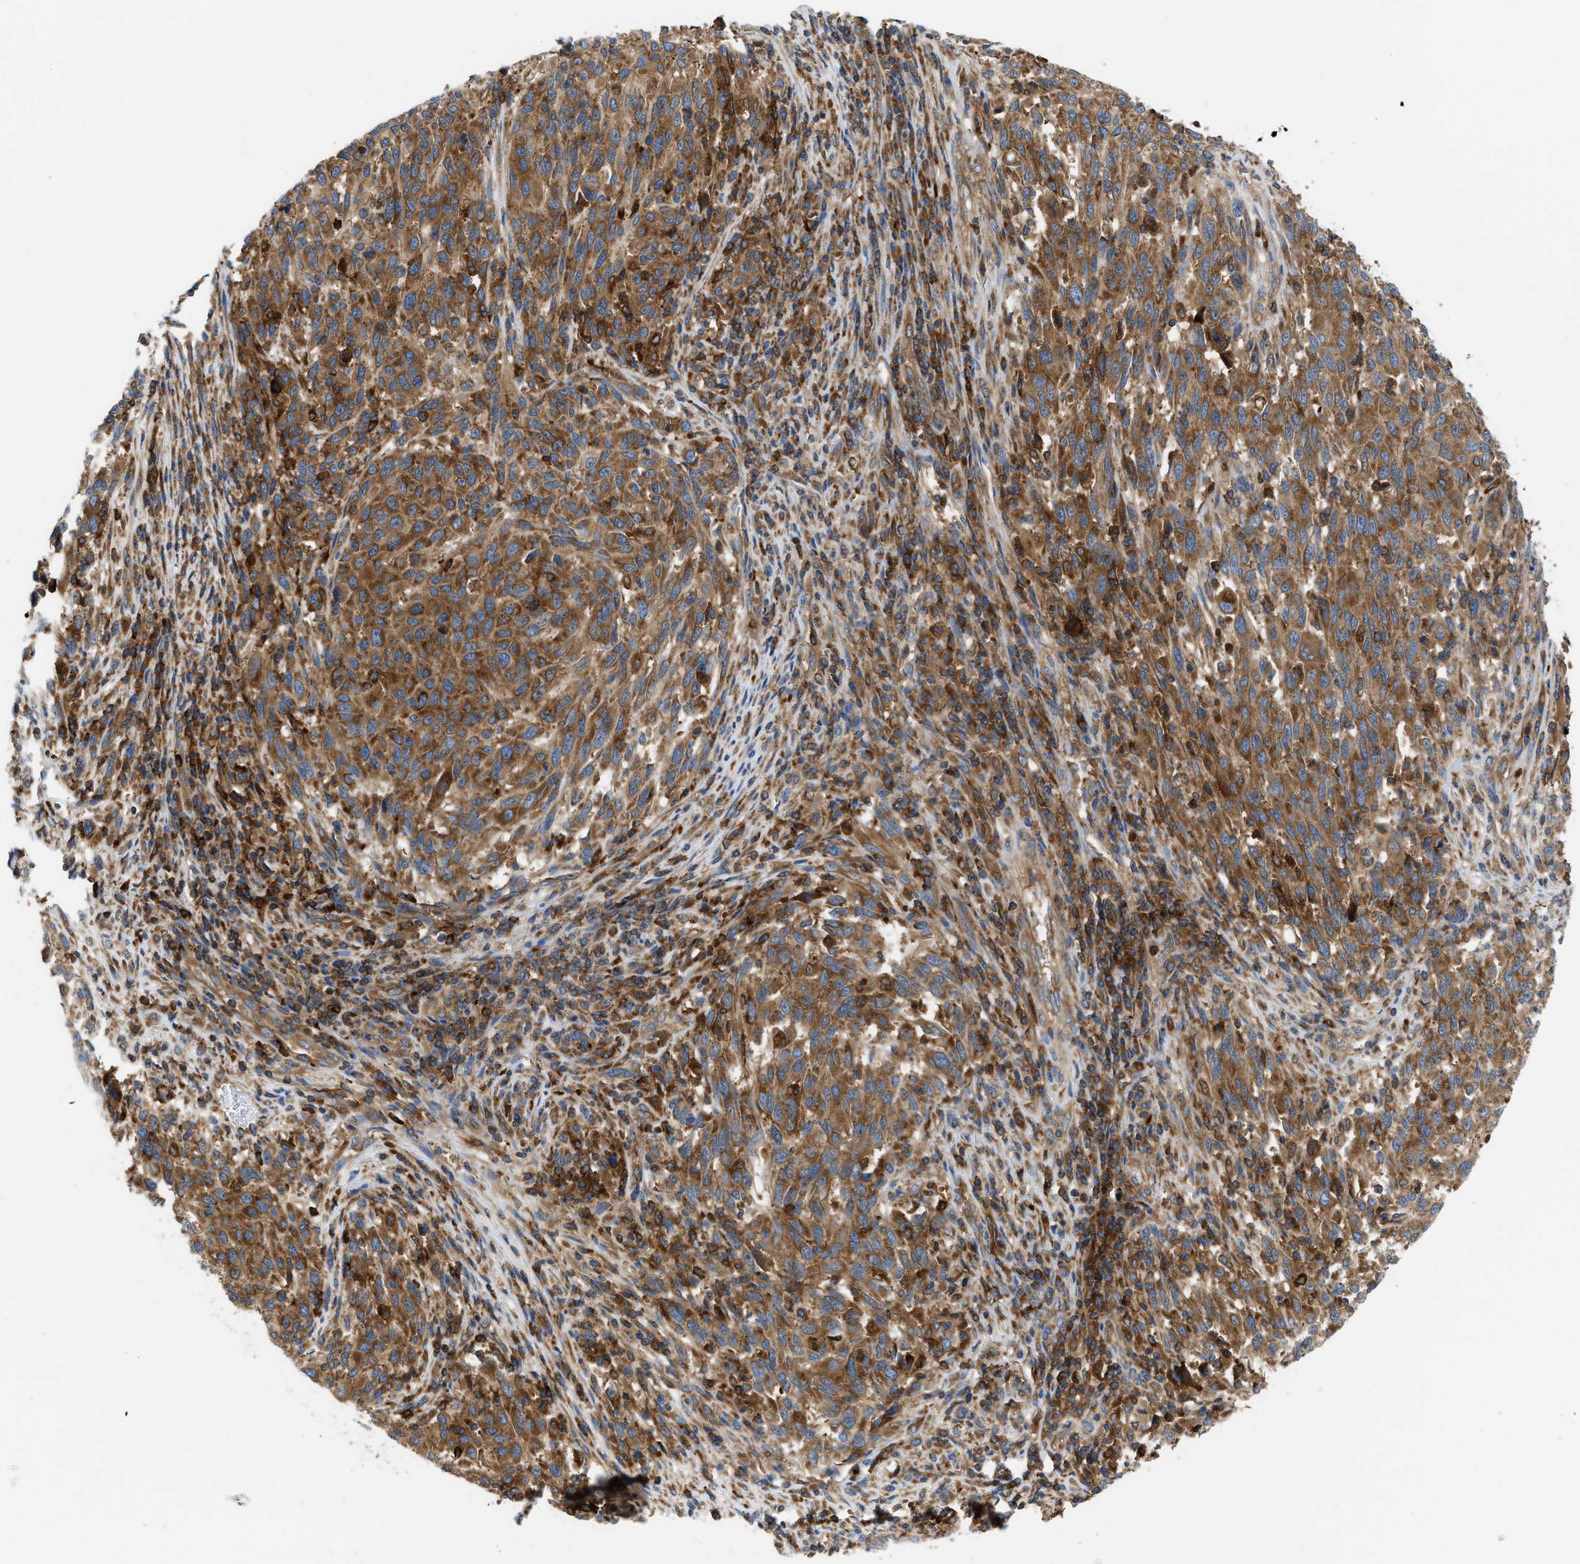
{"staining": {"intensity": "moderate", "quantity": ">75%", "location": "cytoplasmic/membranous"}, "tissue": "melanoma", "cell_type": "Tumor cells", "image_type": "cancer", "snomed": [{"axis": "morphology", "description": "Malignant melanoma, Metastatic site"}, {"axis": "topography", "description": "Lymph node"}], "caption": "A micrograph showing moderate cytoplasmic/membranous expression in about >75% of tumor cells in malignant melanoma (metastatic site), as visualized by brown immunohistochemical staining.", "gene": "GPAT4", "patient": {"sex": "male", "age": 61}}